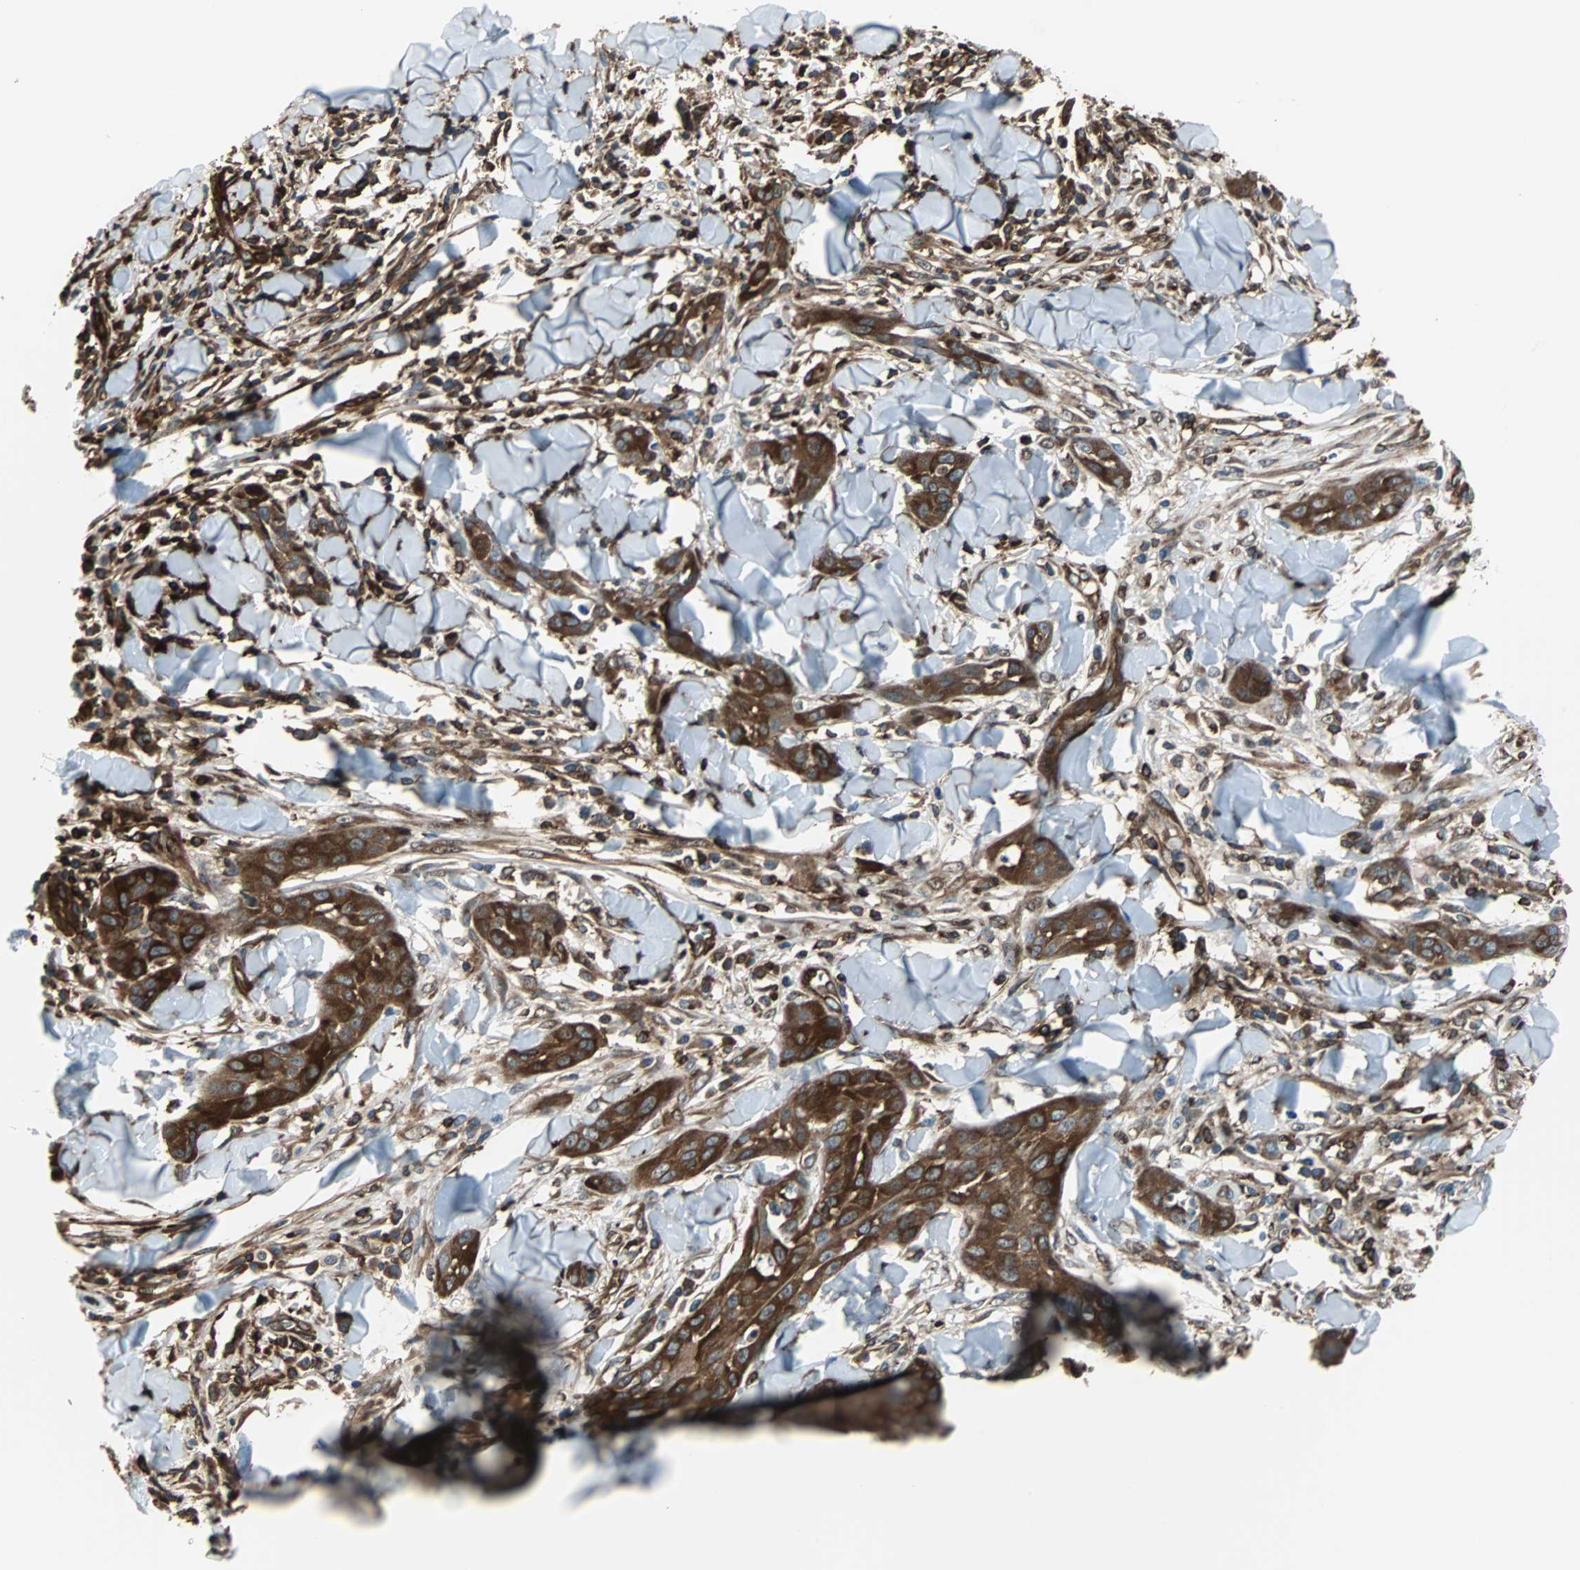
{"staining": {"intensity": "strong", "quantity": ">75%", "location": "cytoplasmic/membranous"}, "tissue": "skin cancer", "cell_type": "Tumor cells", "image_type": "cancer", "snomed": [{"axis": "morphology", "description": "Squamous cell carcinoma, NOS"}, {"axis": "topography", "description": "Skin"}], "caption": "Human skin squamous cell carcinoma stained with a brown dye exhibits strong cytoplasmic/membranous positive expression in about >75% of tumor cells.", "gene": "RELA", "patient": {"sex": "male", "age": 24}}